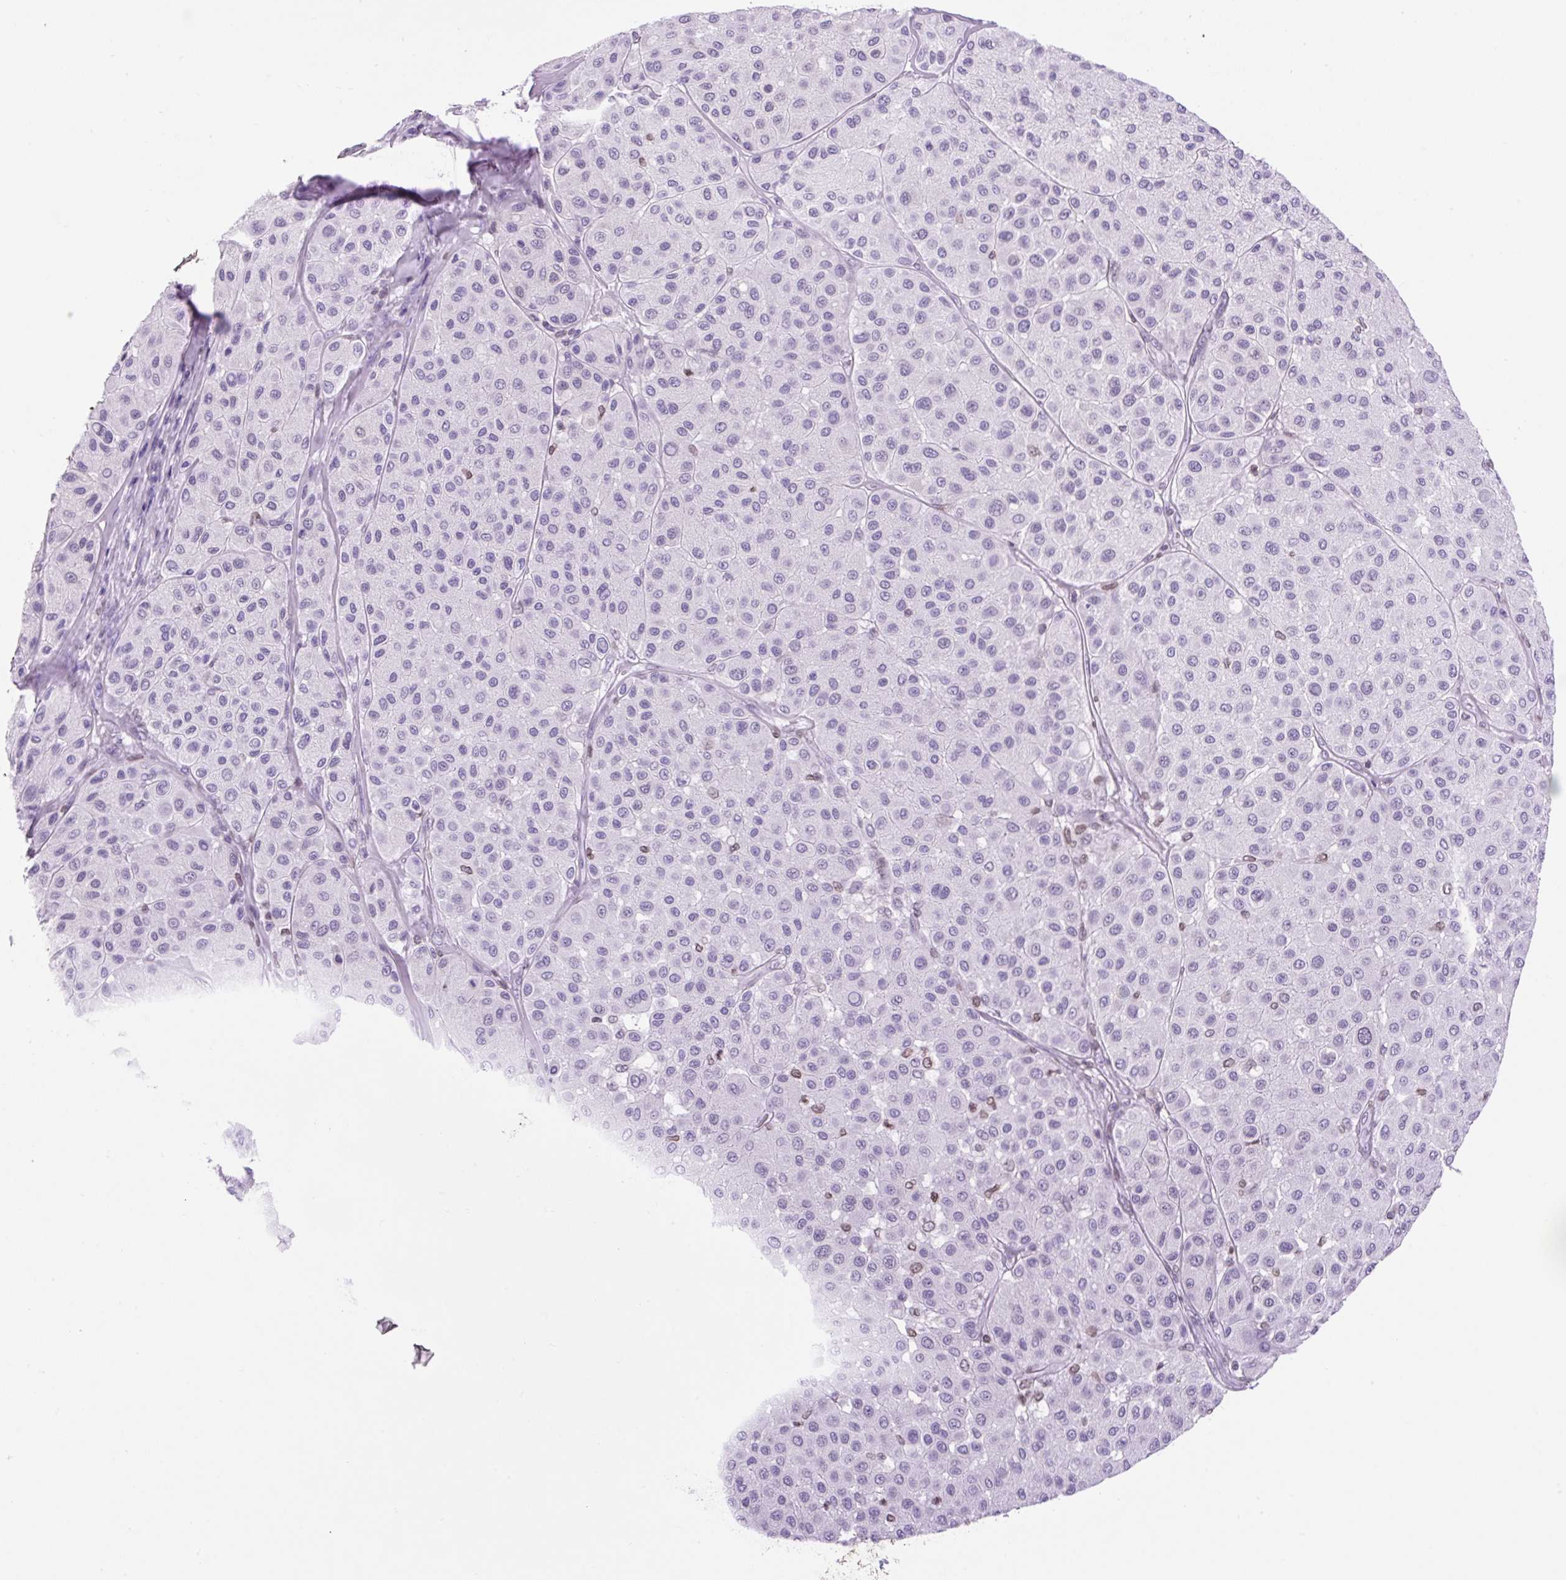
{"staining": {"intensity": "negative", "quantity": "none", "location": "none"}, "tissue": "melanoma", "cell_type": "Tumor cells", "image_type": "cancer", "snomed": [{"axis": "morphology", "description": "Malignant melanoma, Metastatic site"}, {"axis": "topography", "description": "Smooth muscle"}], "caption": "This is a image of immunohistochemistry staining of melanoma, which shows no positivity in tumor cells.", "gene": "VPREB1", "patient": {"sex": "male", "age": 41}}